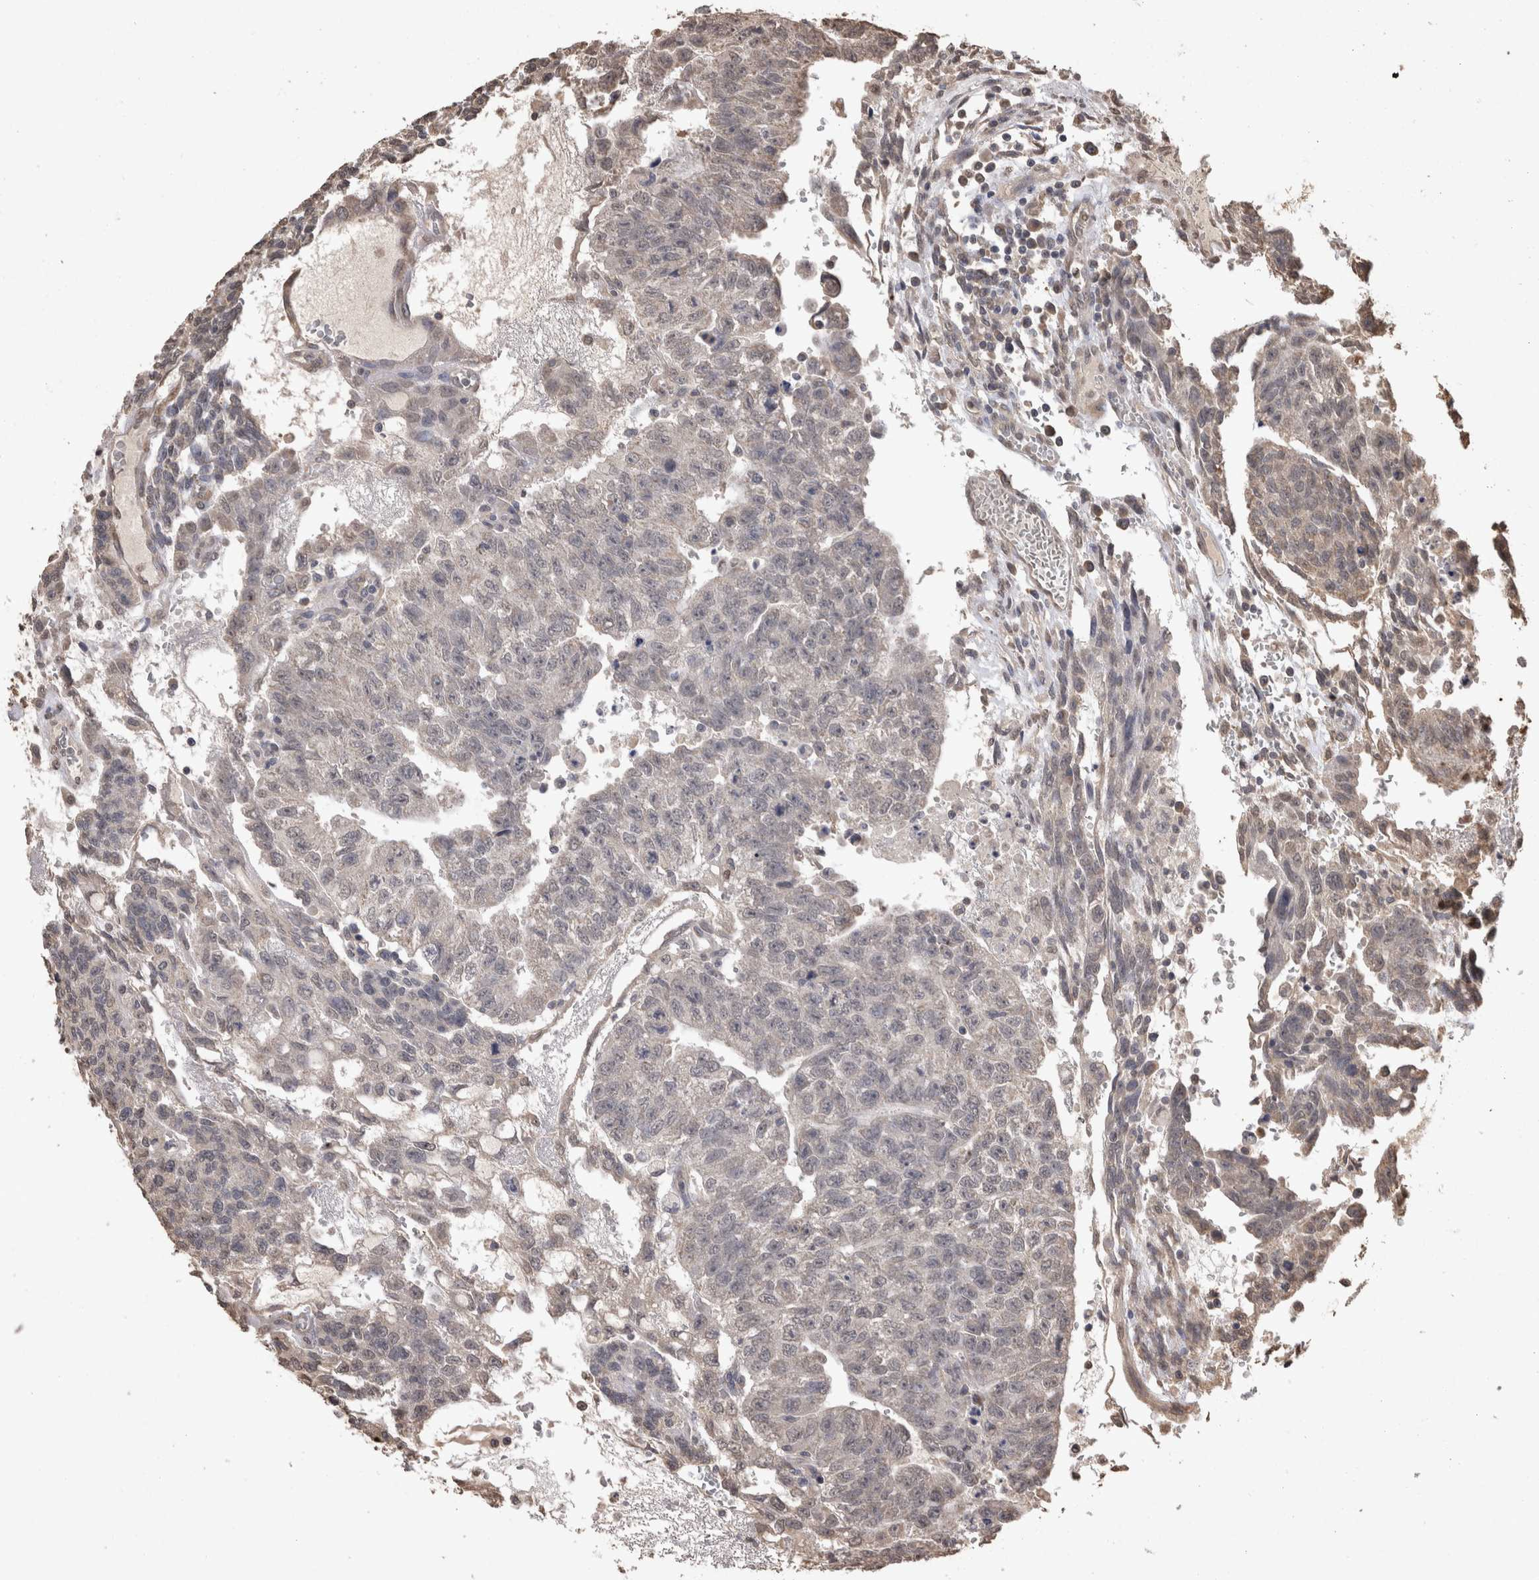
{"staining": {"intensity": "weak", "quantity": "<25%", "location": "cytoplasmic/membranous"}, "tissue": "testis cancer", "cell_type": "Tumor cells", "image_type": "cancer", "snomed": [{"axis": "morphology", "description": "Seminoma, NOS"}, {"axis": "morphology", "description": "Carcinoma, Embryonal, NOS"}, {"axis": "topography", "description": "Testis"}], "caption": "The micrograph demonstrates no significant staining in tumor cells of seminoma (testis).", "gene": "SOCS5", "patient": {"sex": "male", "age": 52}}